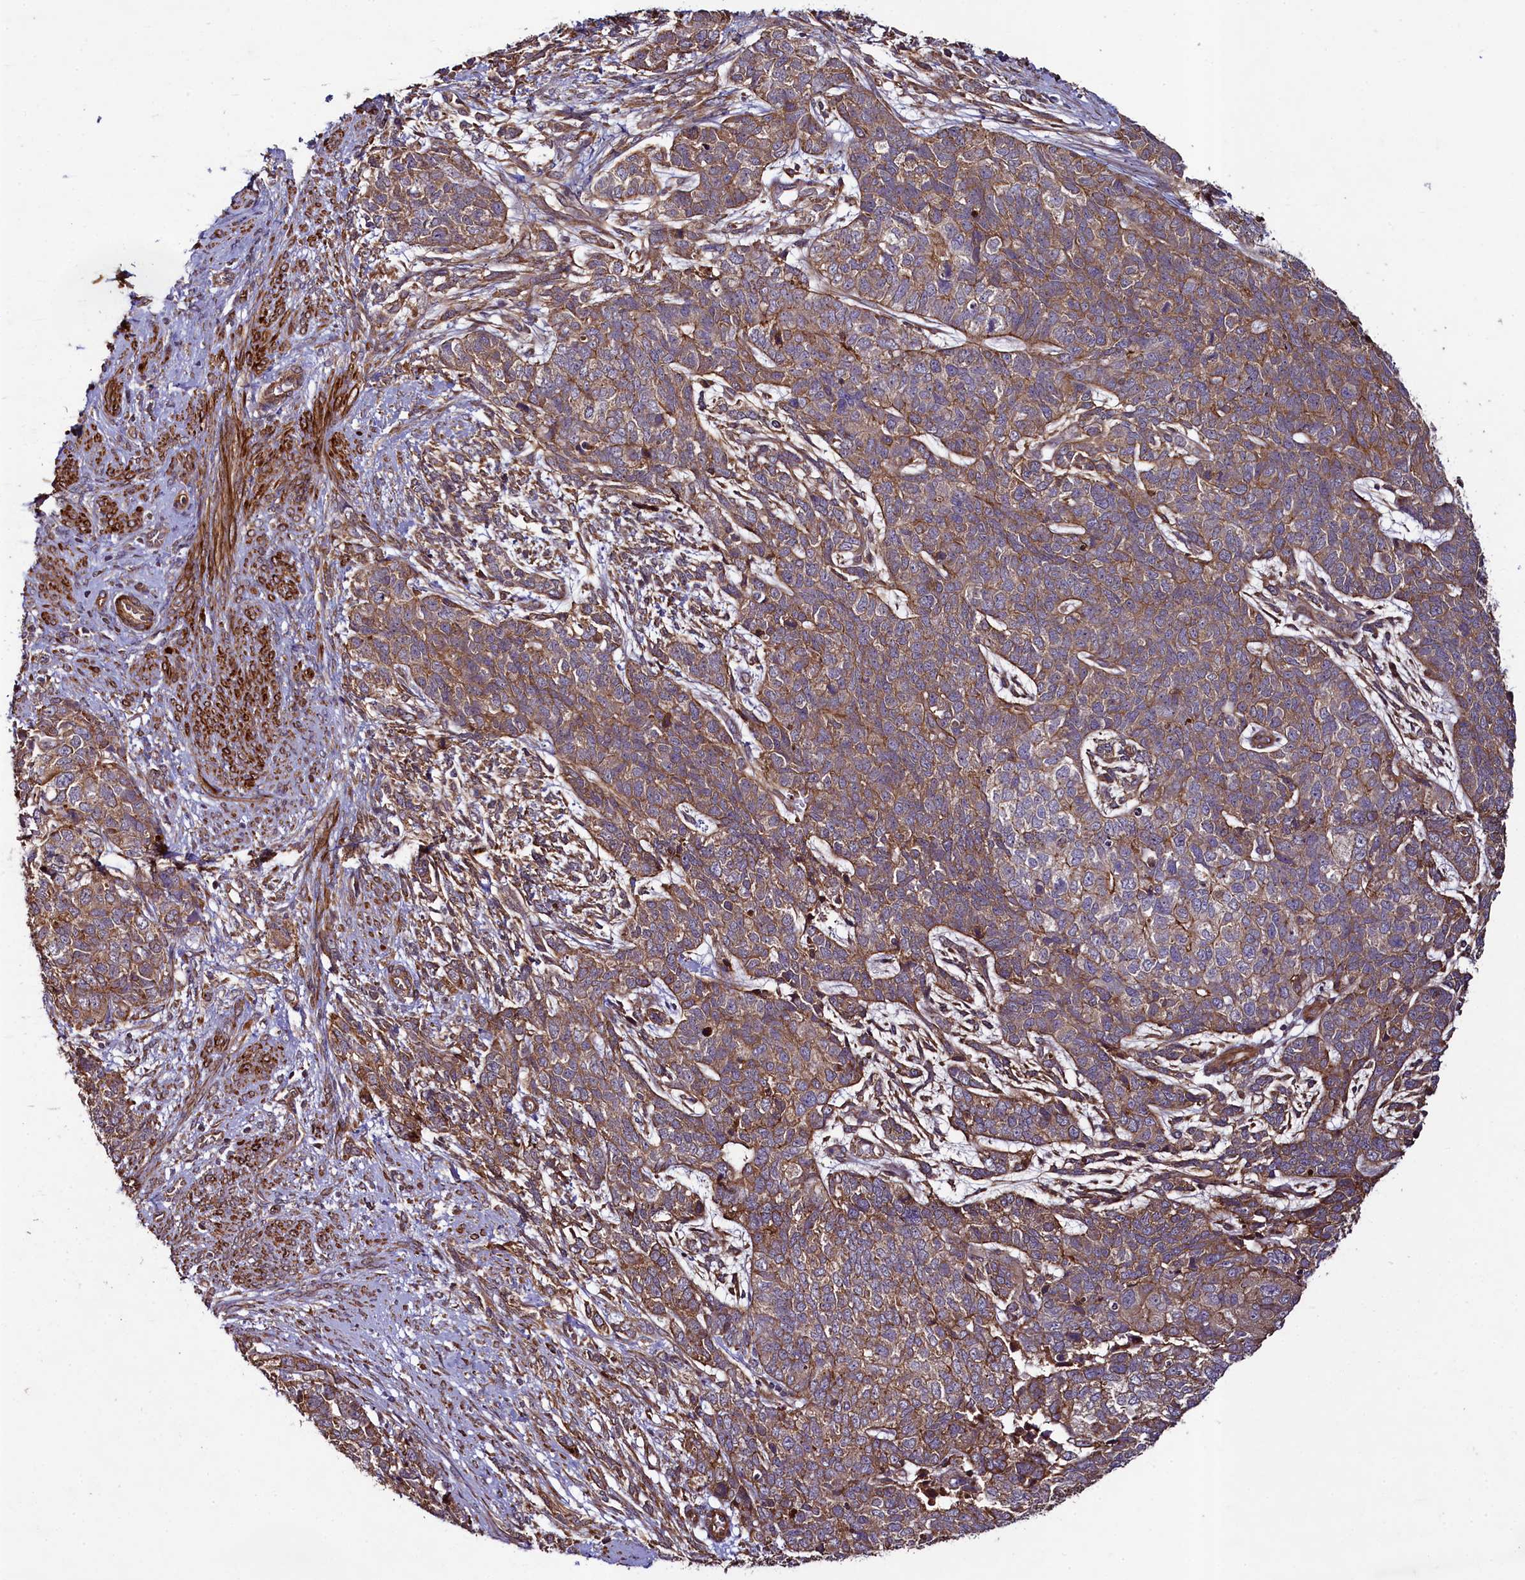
{"staining": {"intensity": "moderate", "quantity": "25%-75%", "location": "cytoplasmic/membranous"}, "tissue": "cervical cancer", "cell_type": "Tumor cells", "image_type": "cancer", "snomed": [{"axis": "morphology", "description": "Squamous cell carcinoma, NOS"}, {"axis": "topography", "description": "Cervix"}], "caption": "Approximately 25%-75% of tumor cells in human cervical cancer display moderate cytoplasmic/membranous protein staining as visualized by brown immunohistochemical staining.", "gene": "CCDC102A", "patient": {"sex": "female", "age": 63}}